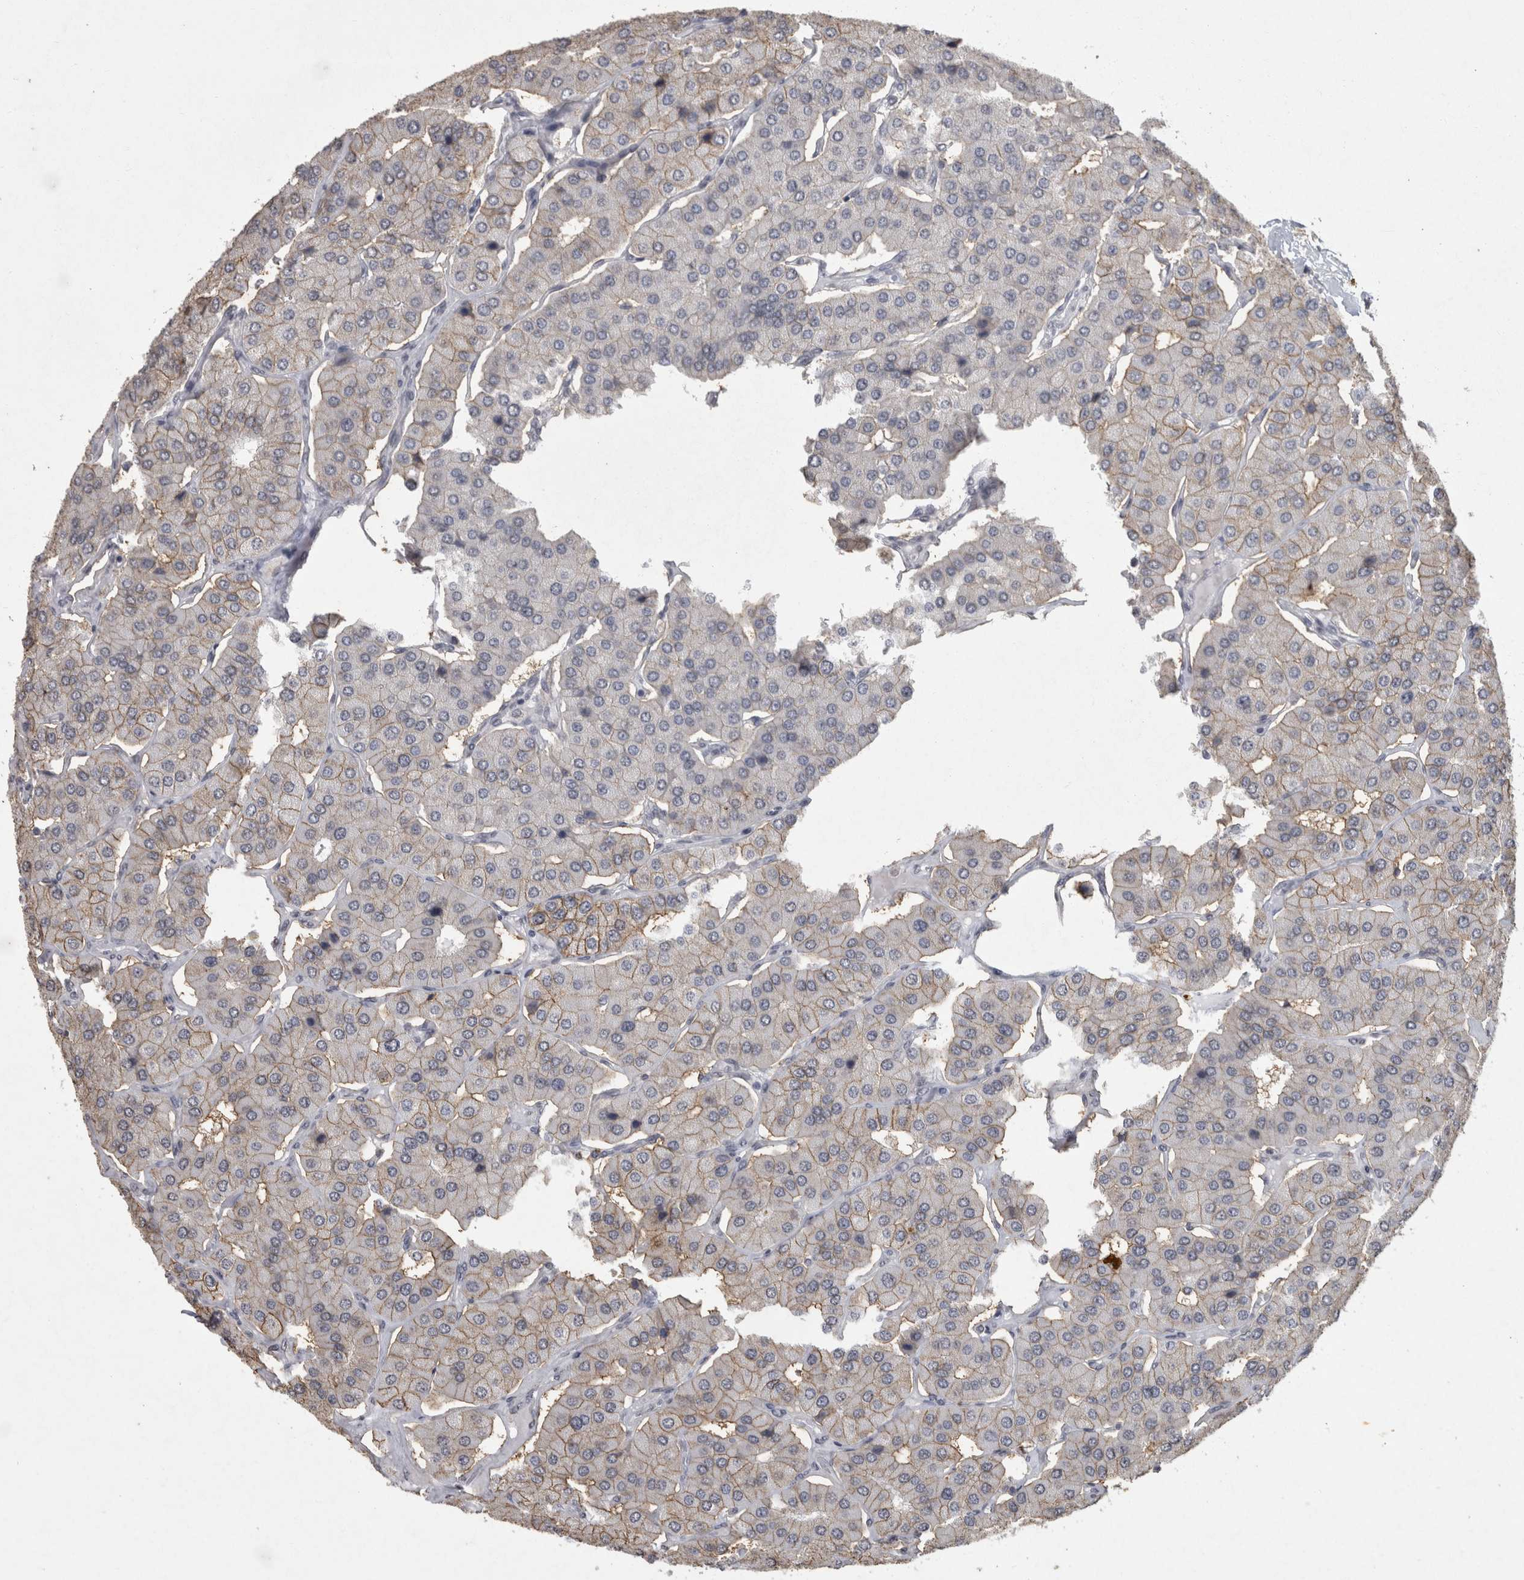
{"staining": {"intensity": "weak", "quantity": ">75%", "location": "cytoplasmic/membranous,nuclear"}, "tissue": "parathyroid gland", "cell_type": "Glandular cells", "image_type": "normal", "snomed": [{"axis": "morphology", "description": "Normal tissue, NOS"}, {"axis": "morphology", "description": "Adenoma, NOS"}, {"axis": "topography", "description": "Parathyroid gland"}], "caption": "Immunohistochemistry of unremarkable parathyroid gland demonstrates low levels of weak cytoplasmic/membranous,nuclear staining in approximately >75% of glandular cells.", "gene": "MEP1A", "patient": {"sex": "female", "age": 86}}